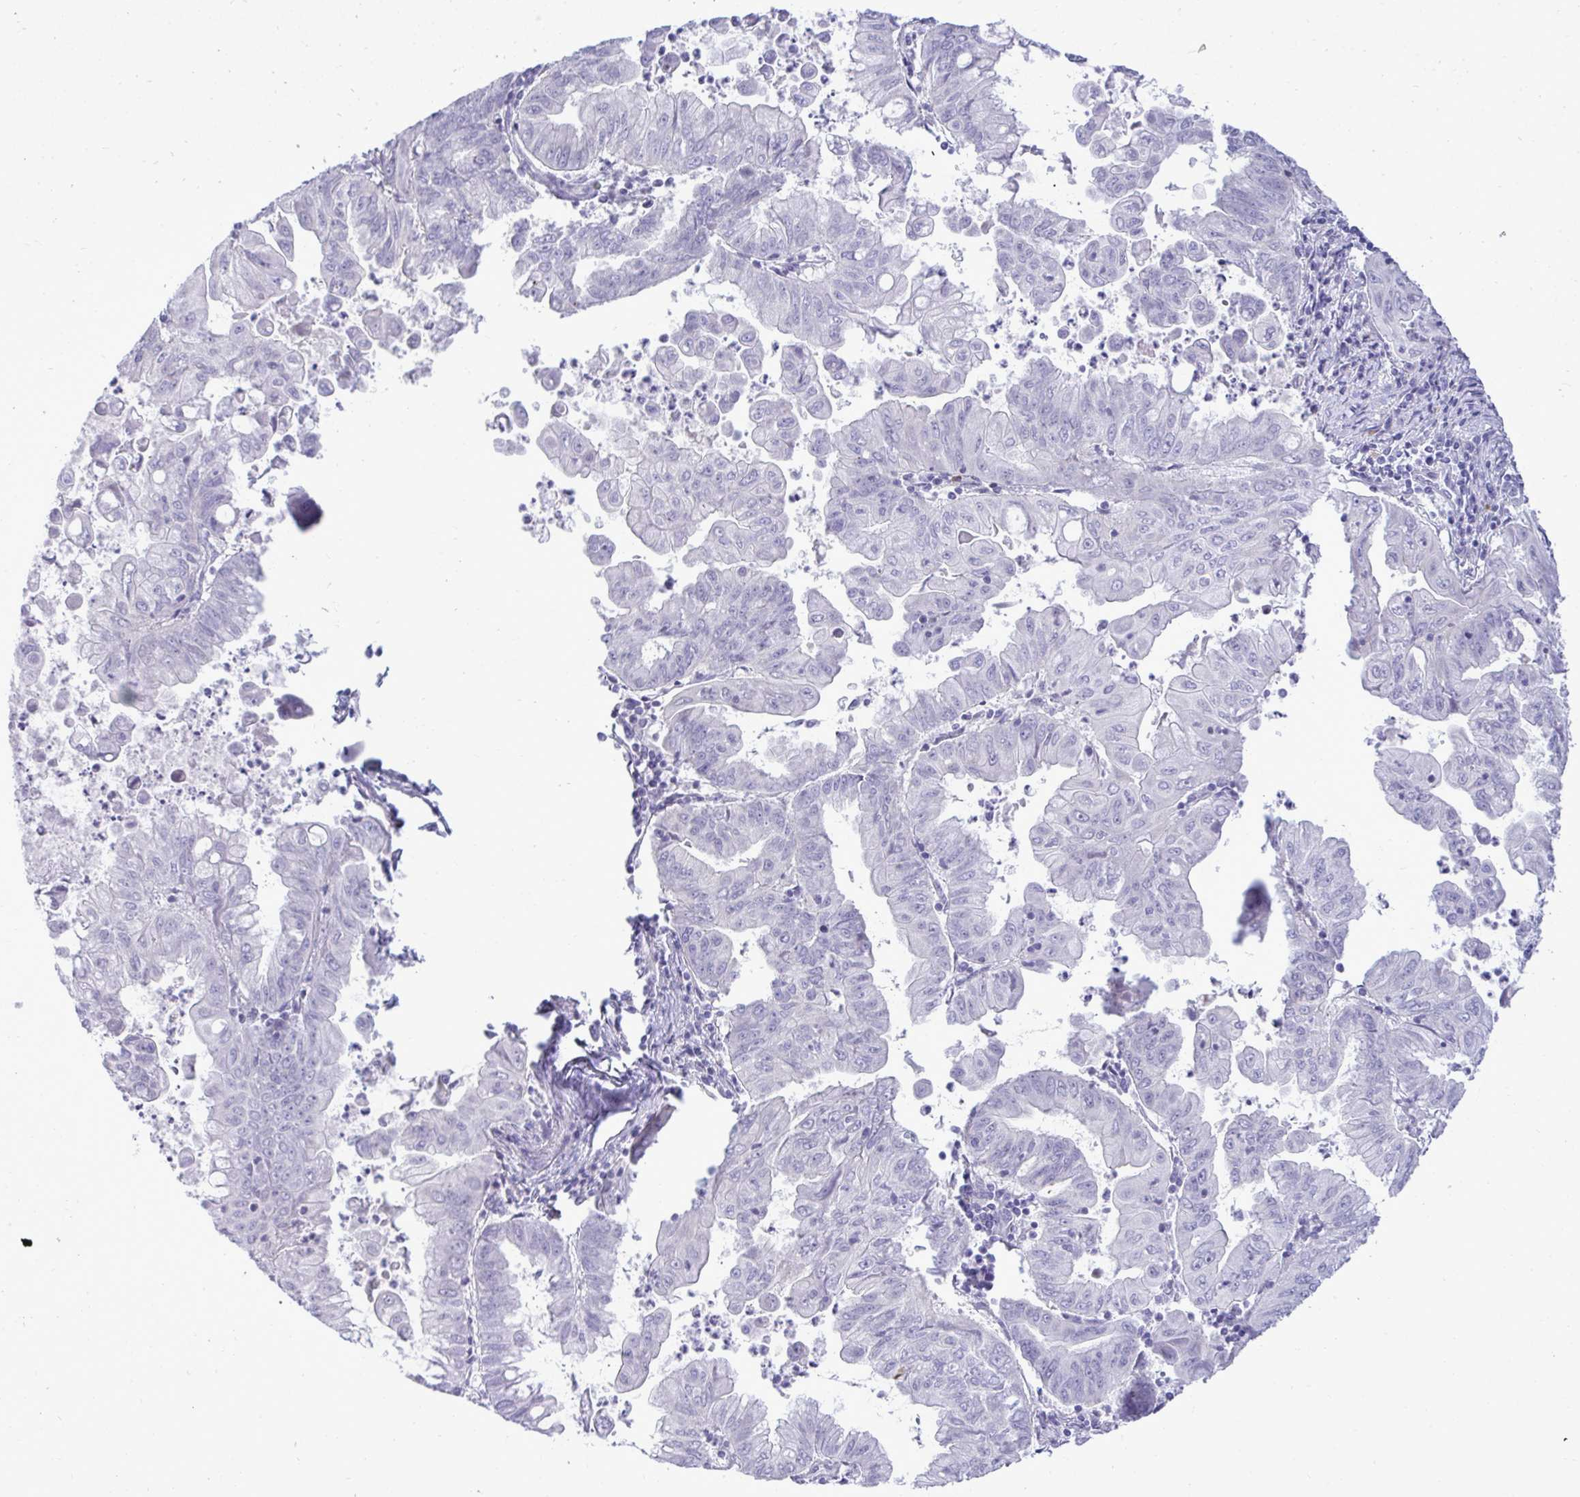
{"staining": {"intensity": "negative", "quantity": "none", "location": "none"}, "tissue": "stomach cancer", "cell_type": "Tumor cells", "image_type": "cancer", "snomed": [{"axis": "morphology", "description": "Adenocarcinoma, NOS"}, {"axis": "topography", "description": "Stomach, upper"}], "caption": "The histopathology image shows no significant expression in tumor cells of adenocarcinoma (stomach).", "gene": "SPAG1", "patient": {"sex": "male", "age": 80}}